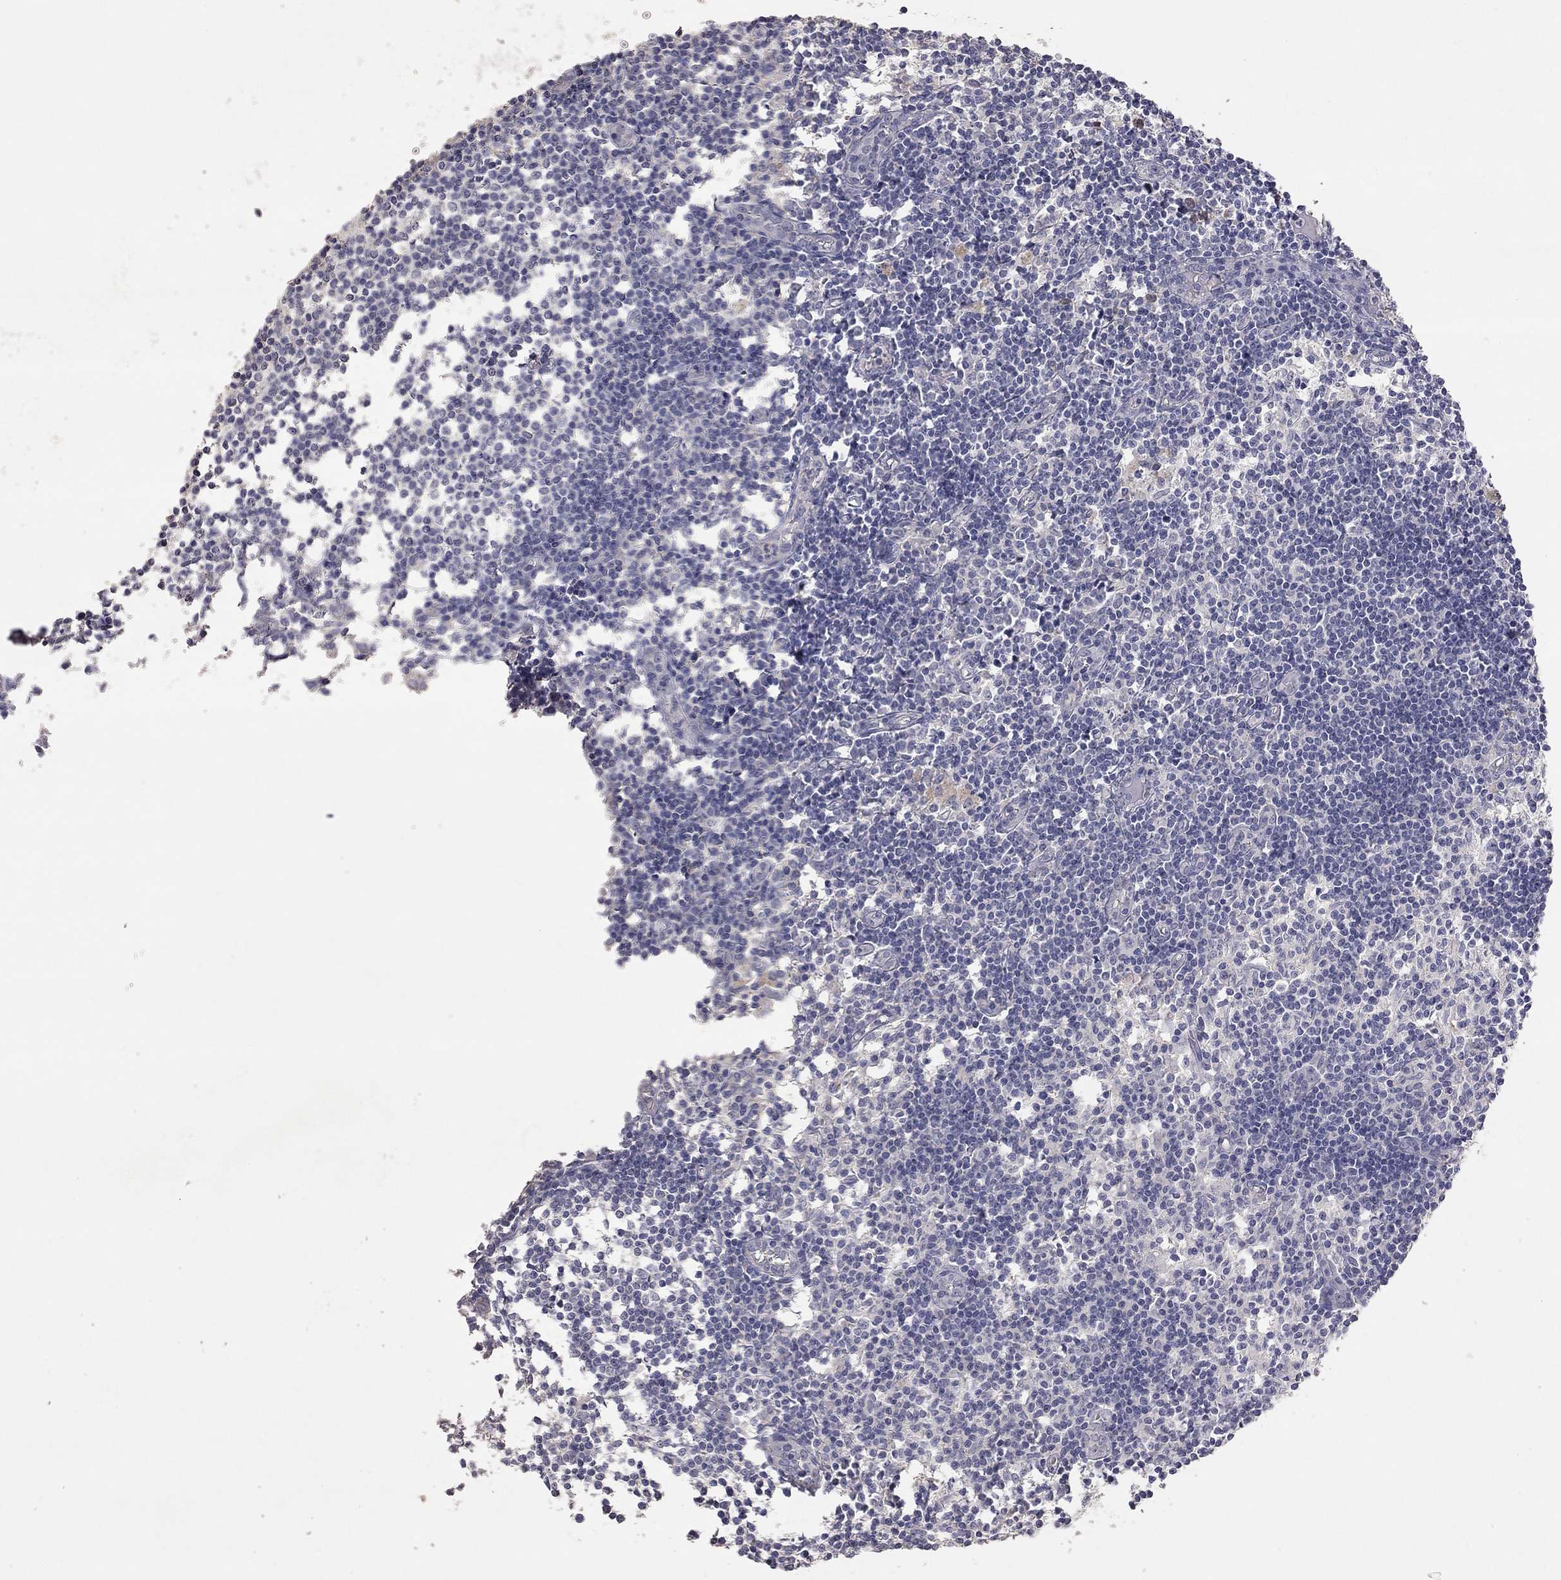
{"staining": {"intensity": "negative", "quantity": "none", "location": "none"}, "tissue": "lymph node", "cell_type": "Germinal center cells", "image_type": "normal", "snomed": [{"axis": "morphology", "description": "Normal tissue, NOS"}, {"axis": "topography", "description": "Lymph node"}], "caption": "The micrograph displays no staining of germinal center cells in benign lymph node.", "gene": "SYT12", "patient": {"sex": "male", "age": 59}}